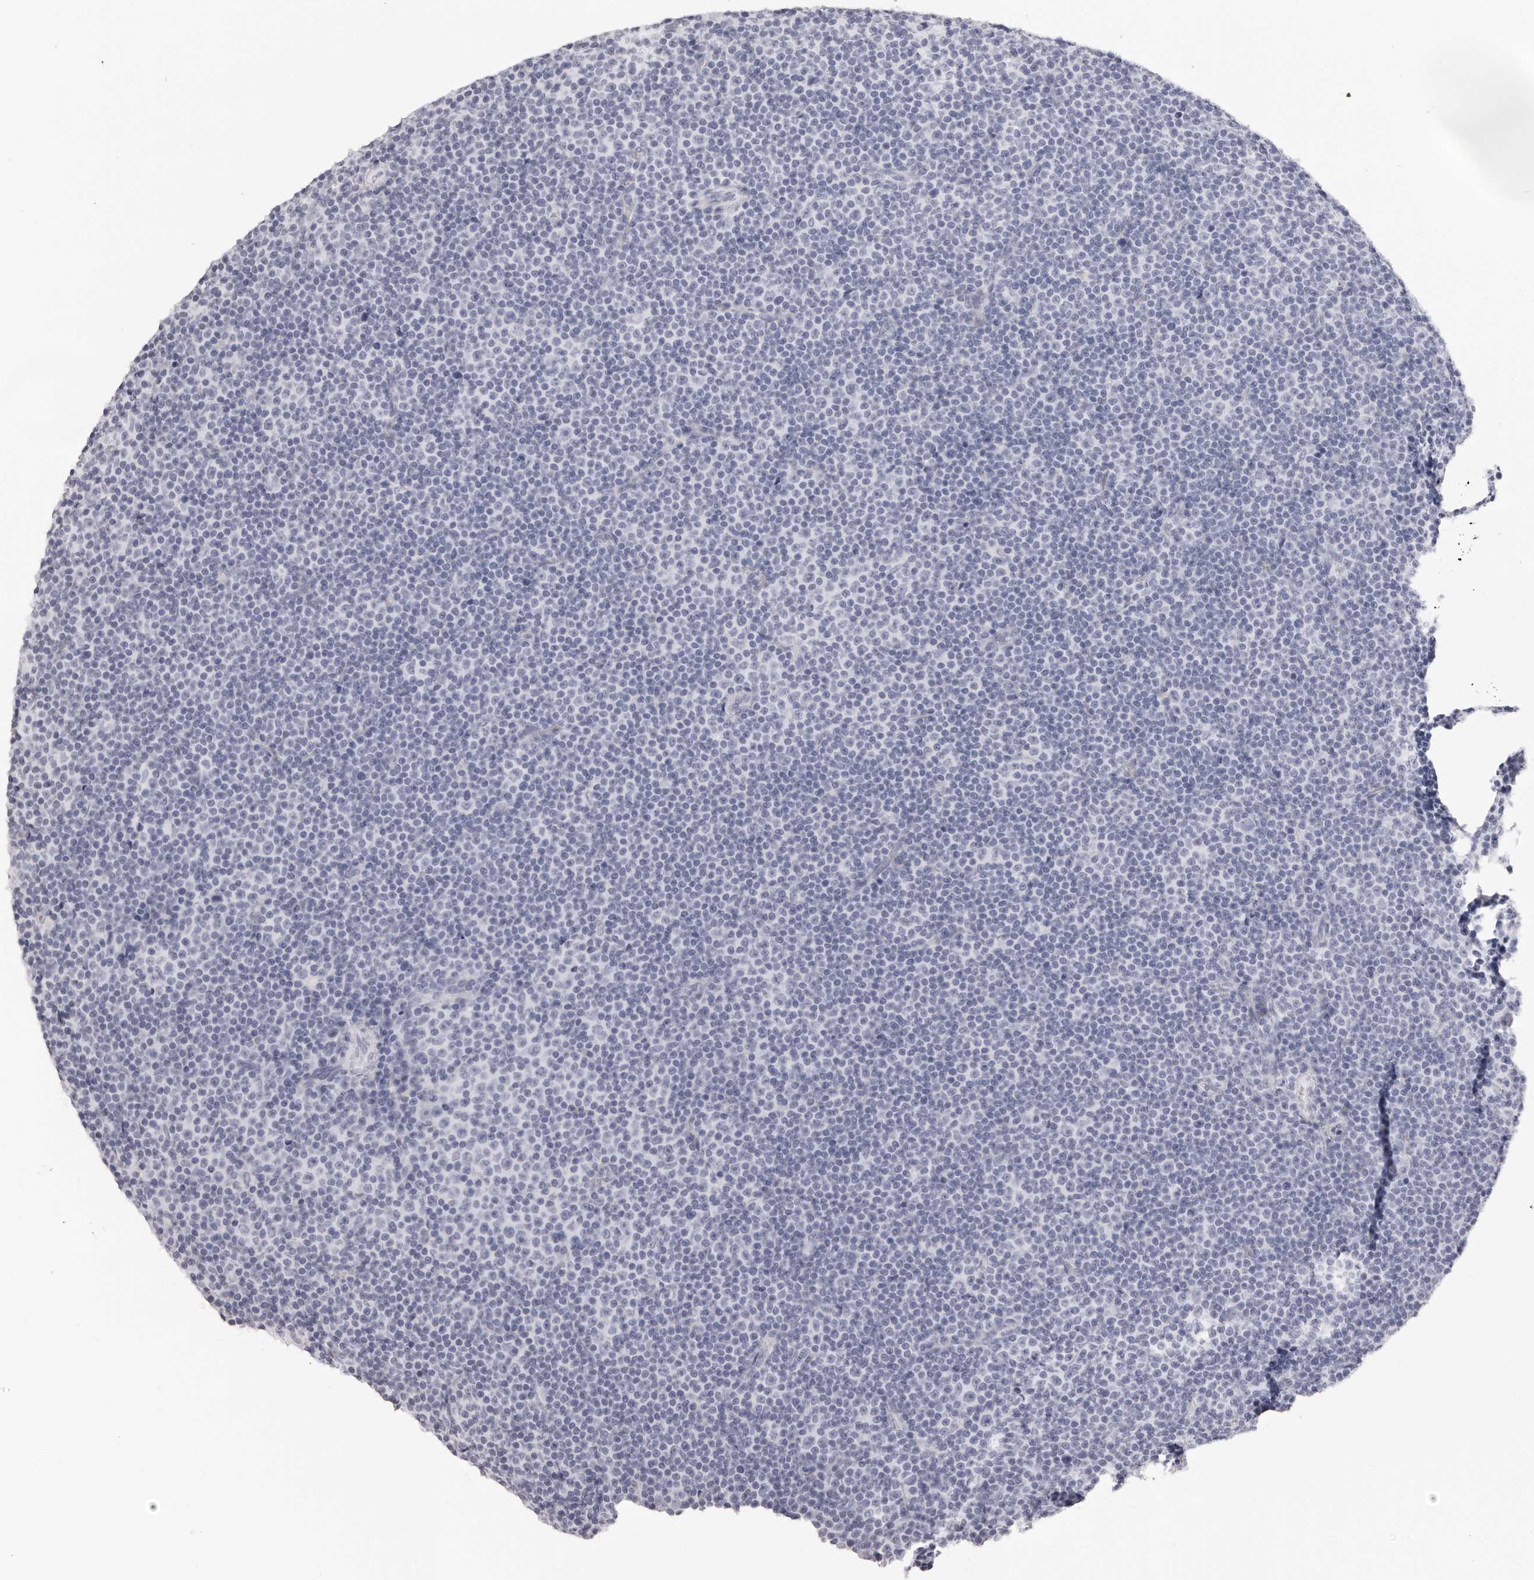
{"staining": {"intensity": "negative", "quantity": "none", "location": "none"}, "tissue": "lymphoma", "cell_type": "Tumor cells", "image_type": "cancer", "snomed": [{"axis": "morphology", "description": "Malignant lymphoma, non-Hodgkin's type, Low grade"}, {"axis": "topography", "description": "Lymph node"}], "caption": "This is an immunohistochemistry (IHC) histopathology image of lymphoma. There is no expression in tumor cells.", "gene": "RHO", "patient": {"sex": "female", "age": 67}}